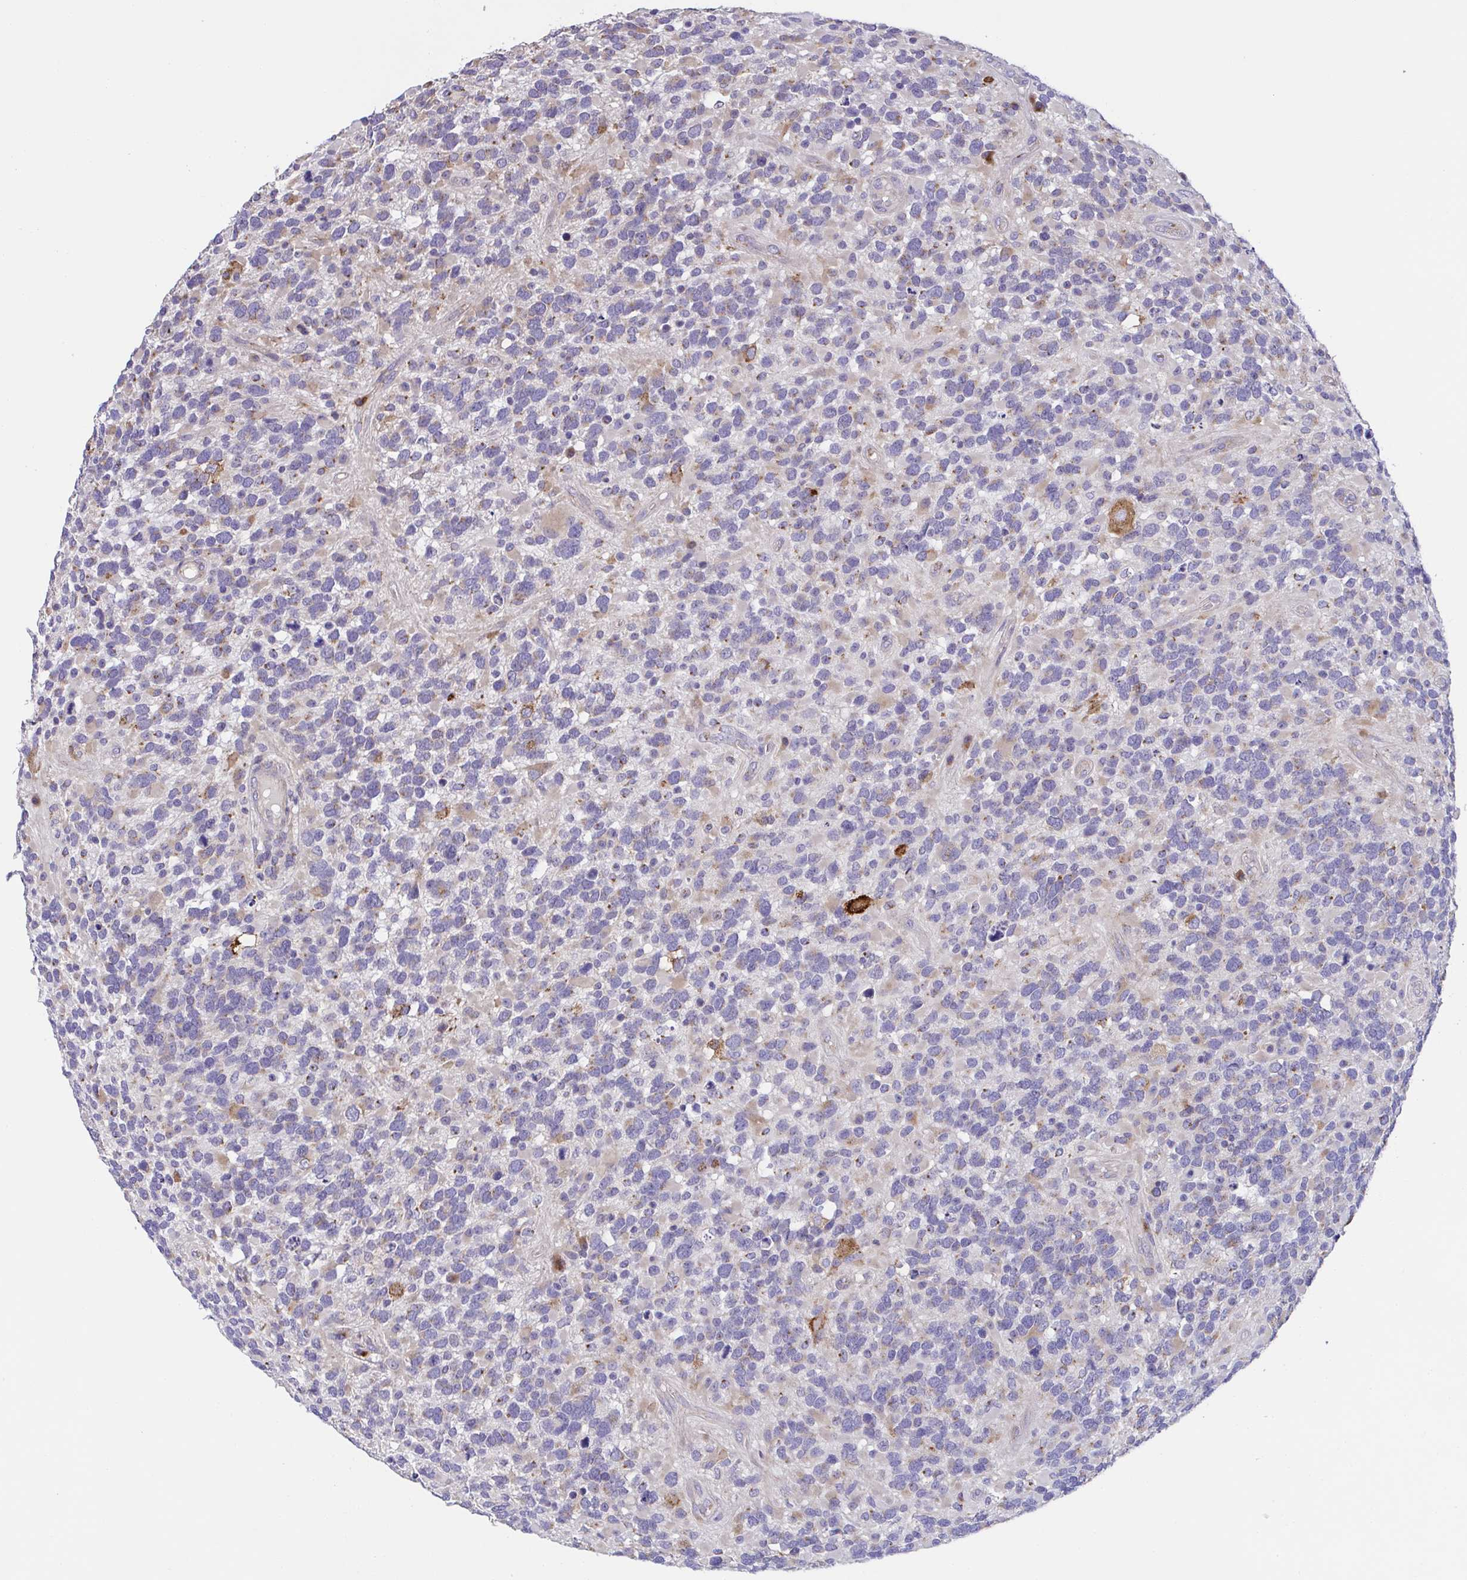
{"staining": {"intensity": "weak", "quantity": "<25%", "location": "cytoplasmic/membranous"}, "tissue": "glioma", "cell_type": "Tumor cells", "image_type": "cancer", "snomed": [{"axis": "morphology", "description": "Glioma, malignant, High grade"}, {"axis": "topography", "description": "Brain"}], "caption": "Tumor cells are negative for protein expression in human malignant glioma (high-grade).", "gene": "MIA3", "patient": {"sex": "female", "age": 40}}